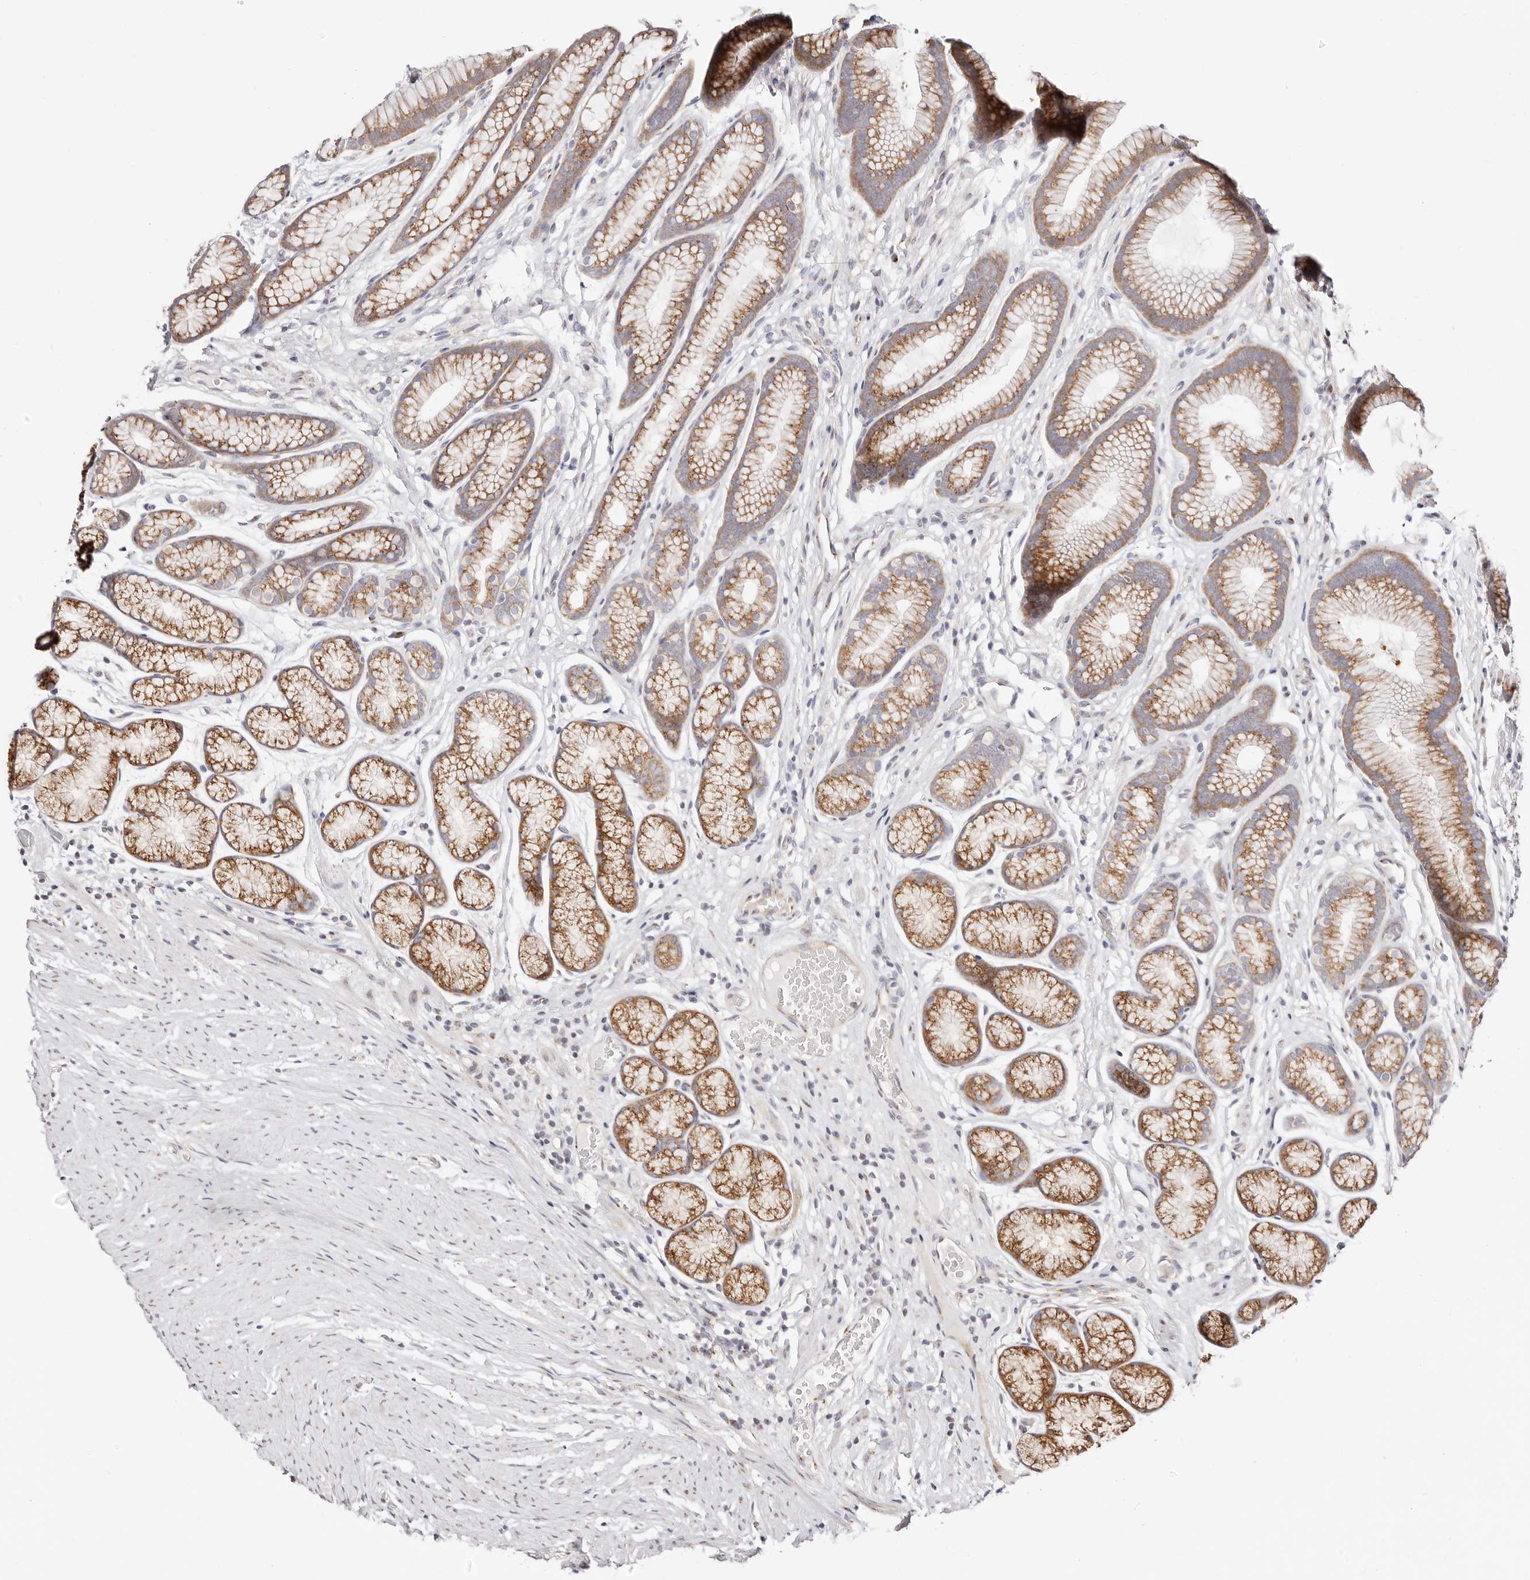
{"staining": {"intensity": "moderate", "quantity": "25%-75%", "location": "cytoplasmic/membranous"}, "tissue": "stomach", "cell_type": "Glandular cells", "image_type": "normal", "snomed": [{"axis": "morphology", "description": "Normal tissue, NOS"}, {"axis": "topography", "description": "Stomach"}], "caption": "Protein expression analysis of normal stomach demonstrates moderate cytoplasmic/membranous expression in about 25%-75% of glandular cells. The staining was performed using DAB to visualize the protein expression in brown, while the nuclei were stained in blue with hematoxylin (Magnification: 20x).", "gene": "MAPK6", "patient": {"sex": "male", "age": 42}}